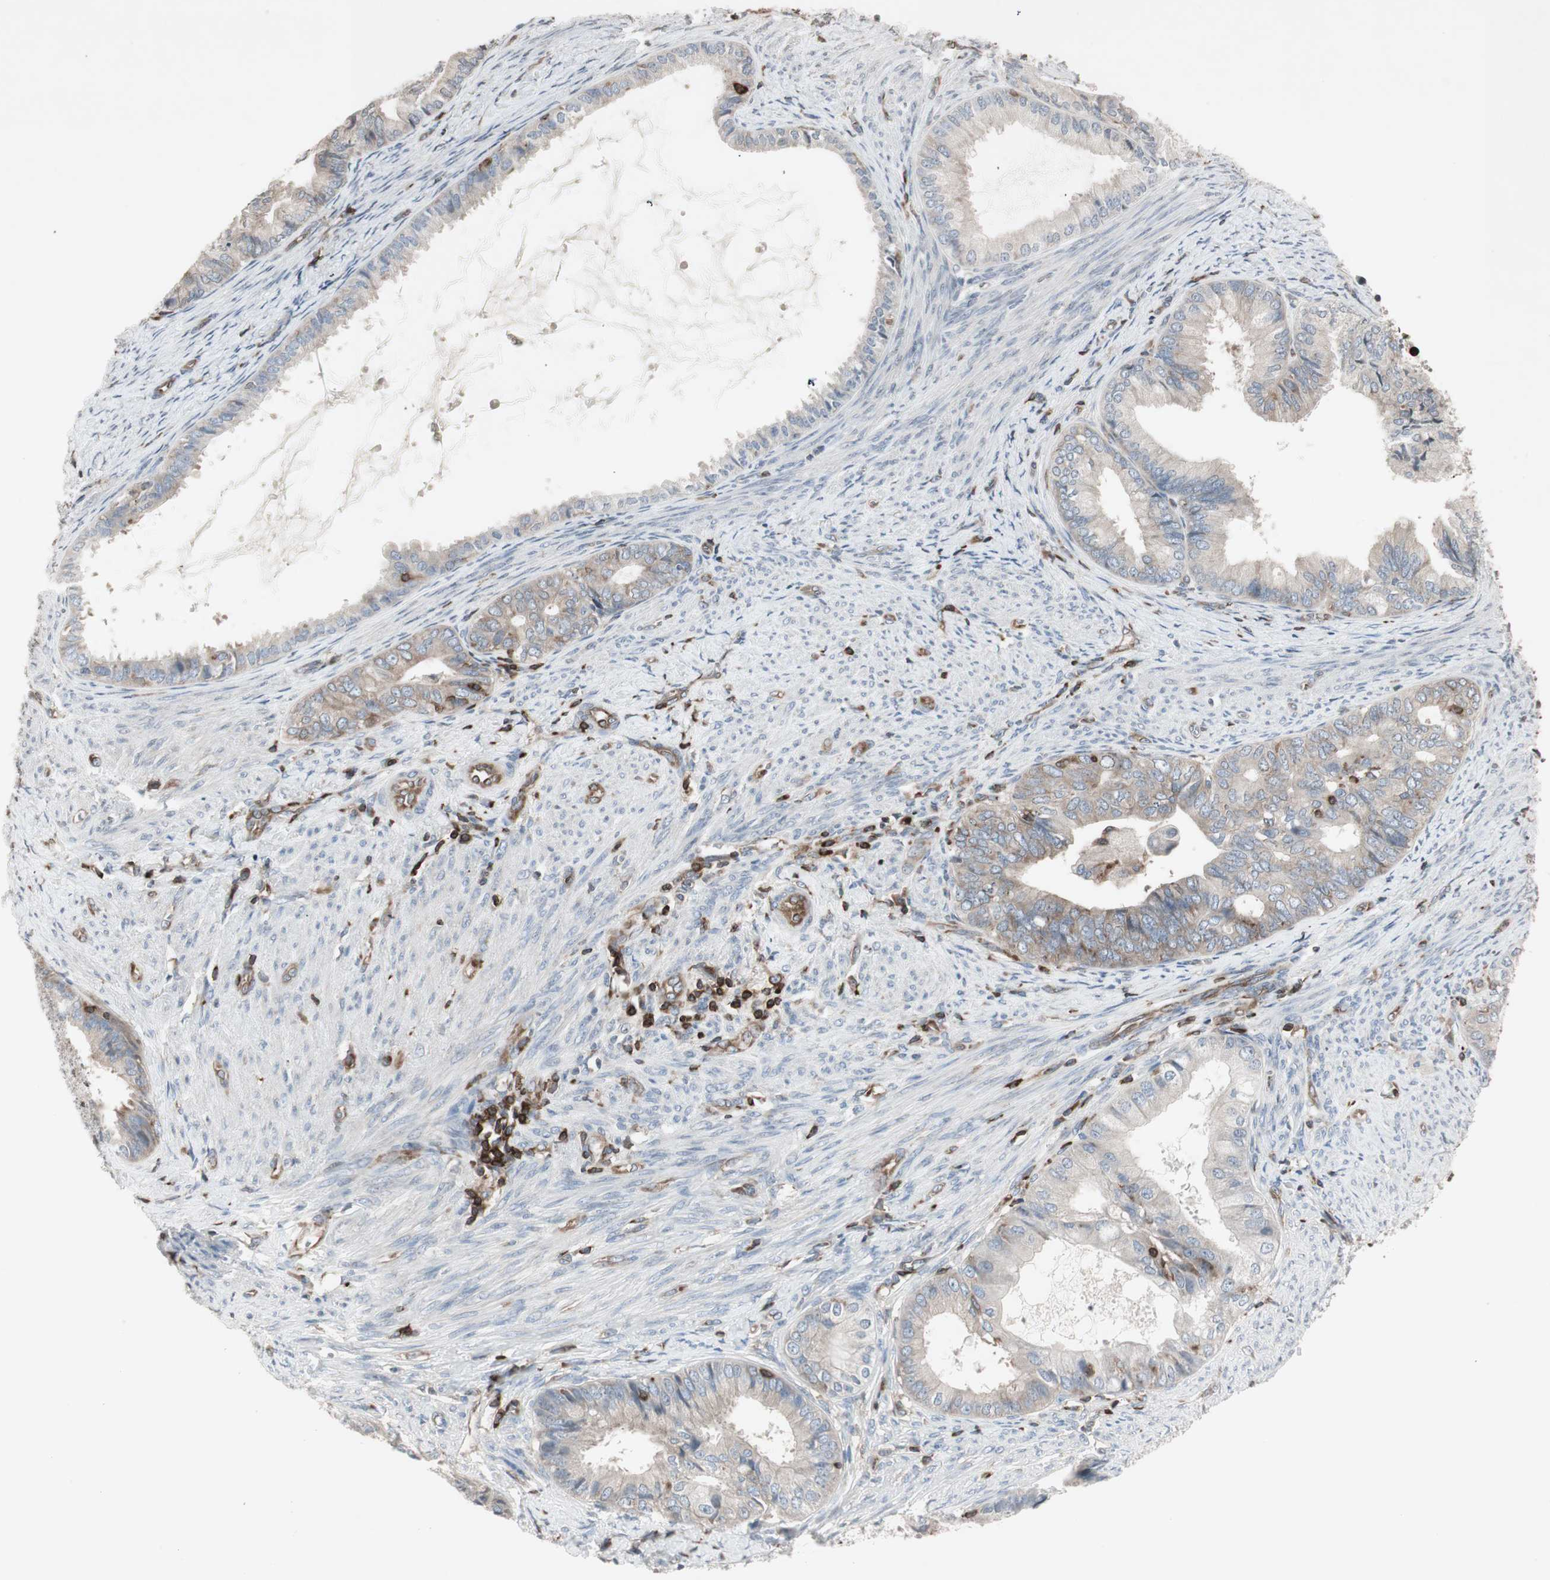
{"staining": {"intensity": "weak", "quantity": "25%-75%", "location": "cytoplasmic/membranous"}, "tissue": "endometrial cancer", "cell_type": "Tumor cells", "image_type": "cancer", "snomed": [{"axis": "morphology", "description": "Adenocarcinoma, NOS"}, {"axis": "topography", "description": "Endometrium"}], "caption": "The image demonstrates staining of adenocarcinoma (endometrial), revealing weak cytoplasmic/membranous protein expression (brown color) within tumor cells.", "gene": "ARHGEF1", "patient": {"sex": "female", "age": 86}}